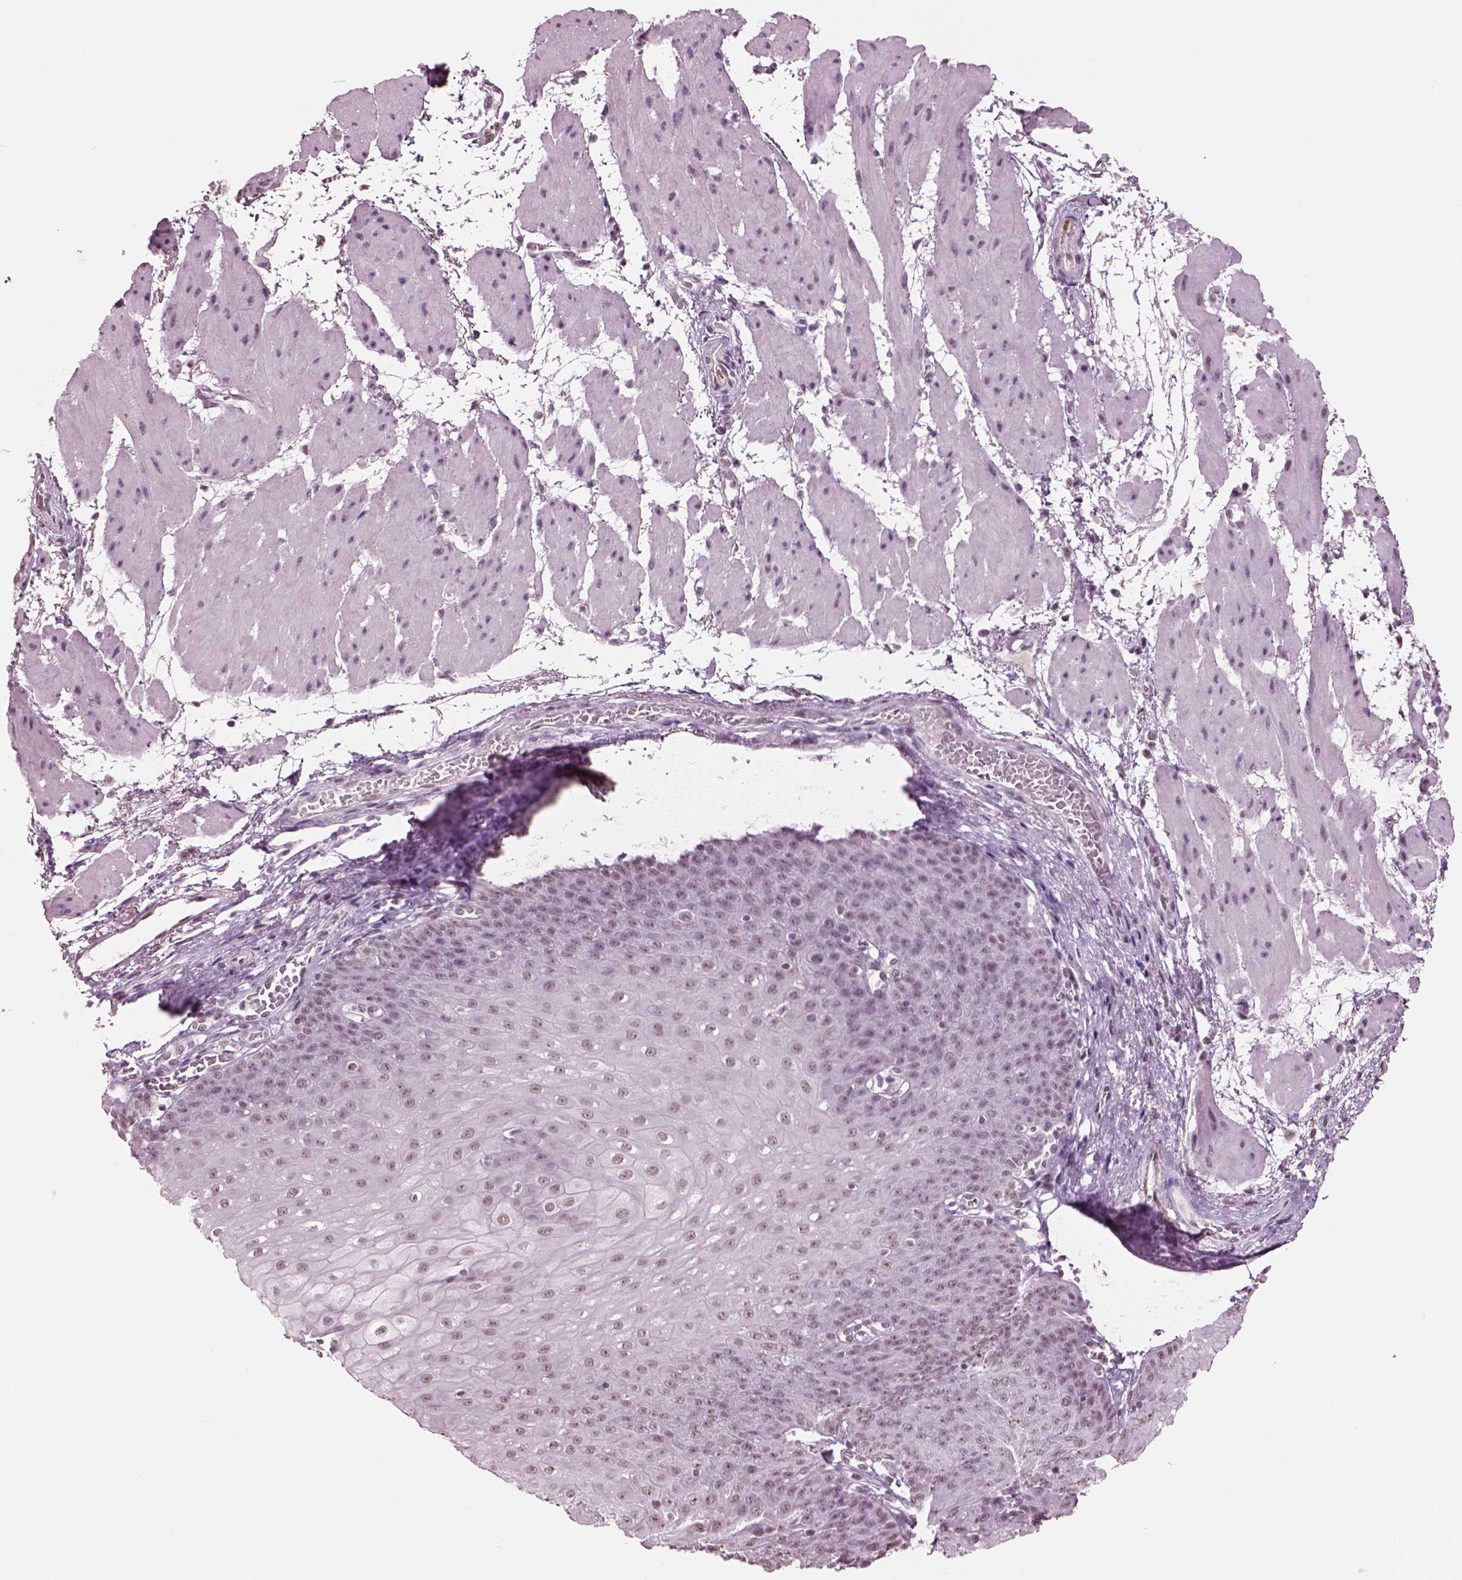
{"staining": {"intensity": "weak", "quantity": "25%-75%", "location": "nuclear"}, "tissue": "esophagus", "cell_type": "Squamous epithelial cells", "image_type": "normal", "snomed": [{"axis": "morphology", "description": "Normal tissue, NOS"}, {"axis": "topography", "description": "Esophagus"}], "caption": "A histopathology image of human esophagus stained for a protein reveals weak nuclear brown staining in squamous epithelial cells. The staining is performed using DAB brown chromogen to label protein expression. The nuclei are counter-stained blue using hematoxylin.", "gene": "SEPHS1", "patient": {"sex": "male", "age": 71}}